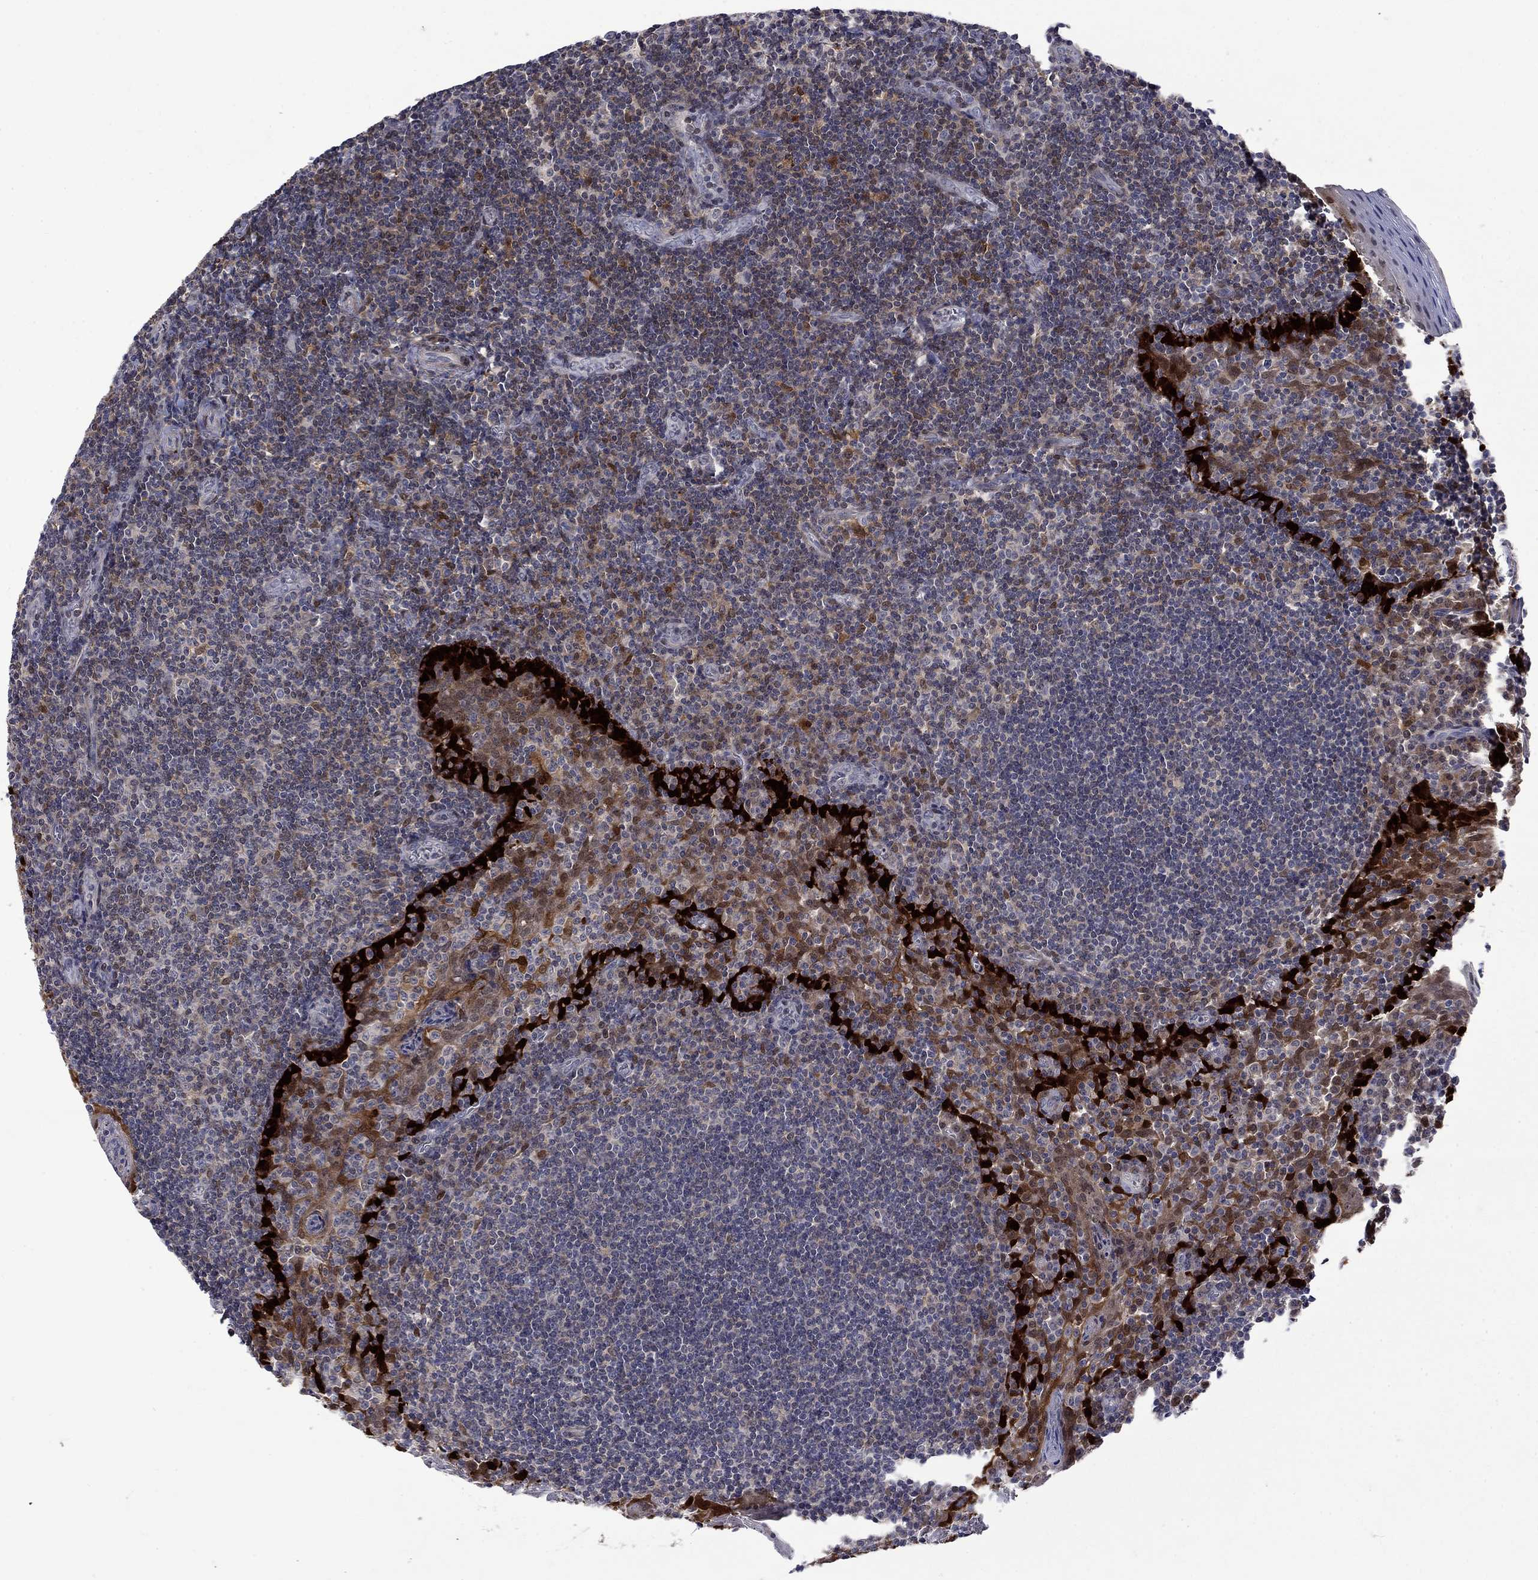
{"staining": {"intensity": "strong", "quantity": "<25%", "location": "nuclear"}, "tissue": "tonsil", "cell_type": "Germinal center cells", "image_type": "normal", "snomed": [{"axis": "morphology", "description": "Normal tissue, NOS"}, {"axis": "morphology", "description": "Inflammation, NOS"}, {"axis": "topography", "description": "Tonsil"}], "caption": "Germinal center cells reveal strong nuclear staining in about <25% of cells in benign tonsil. (Brightfield microscopy of DAB IHC at high magnification).", "gene": "CBR1", "patient": {"sex": "female", "age": 31}}